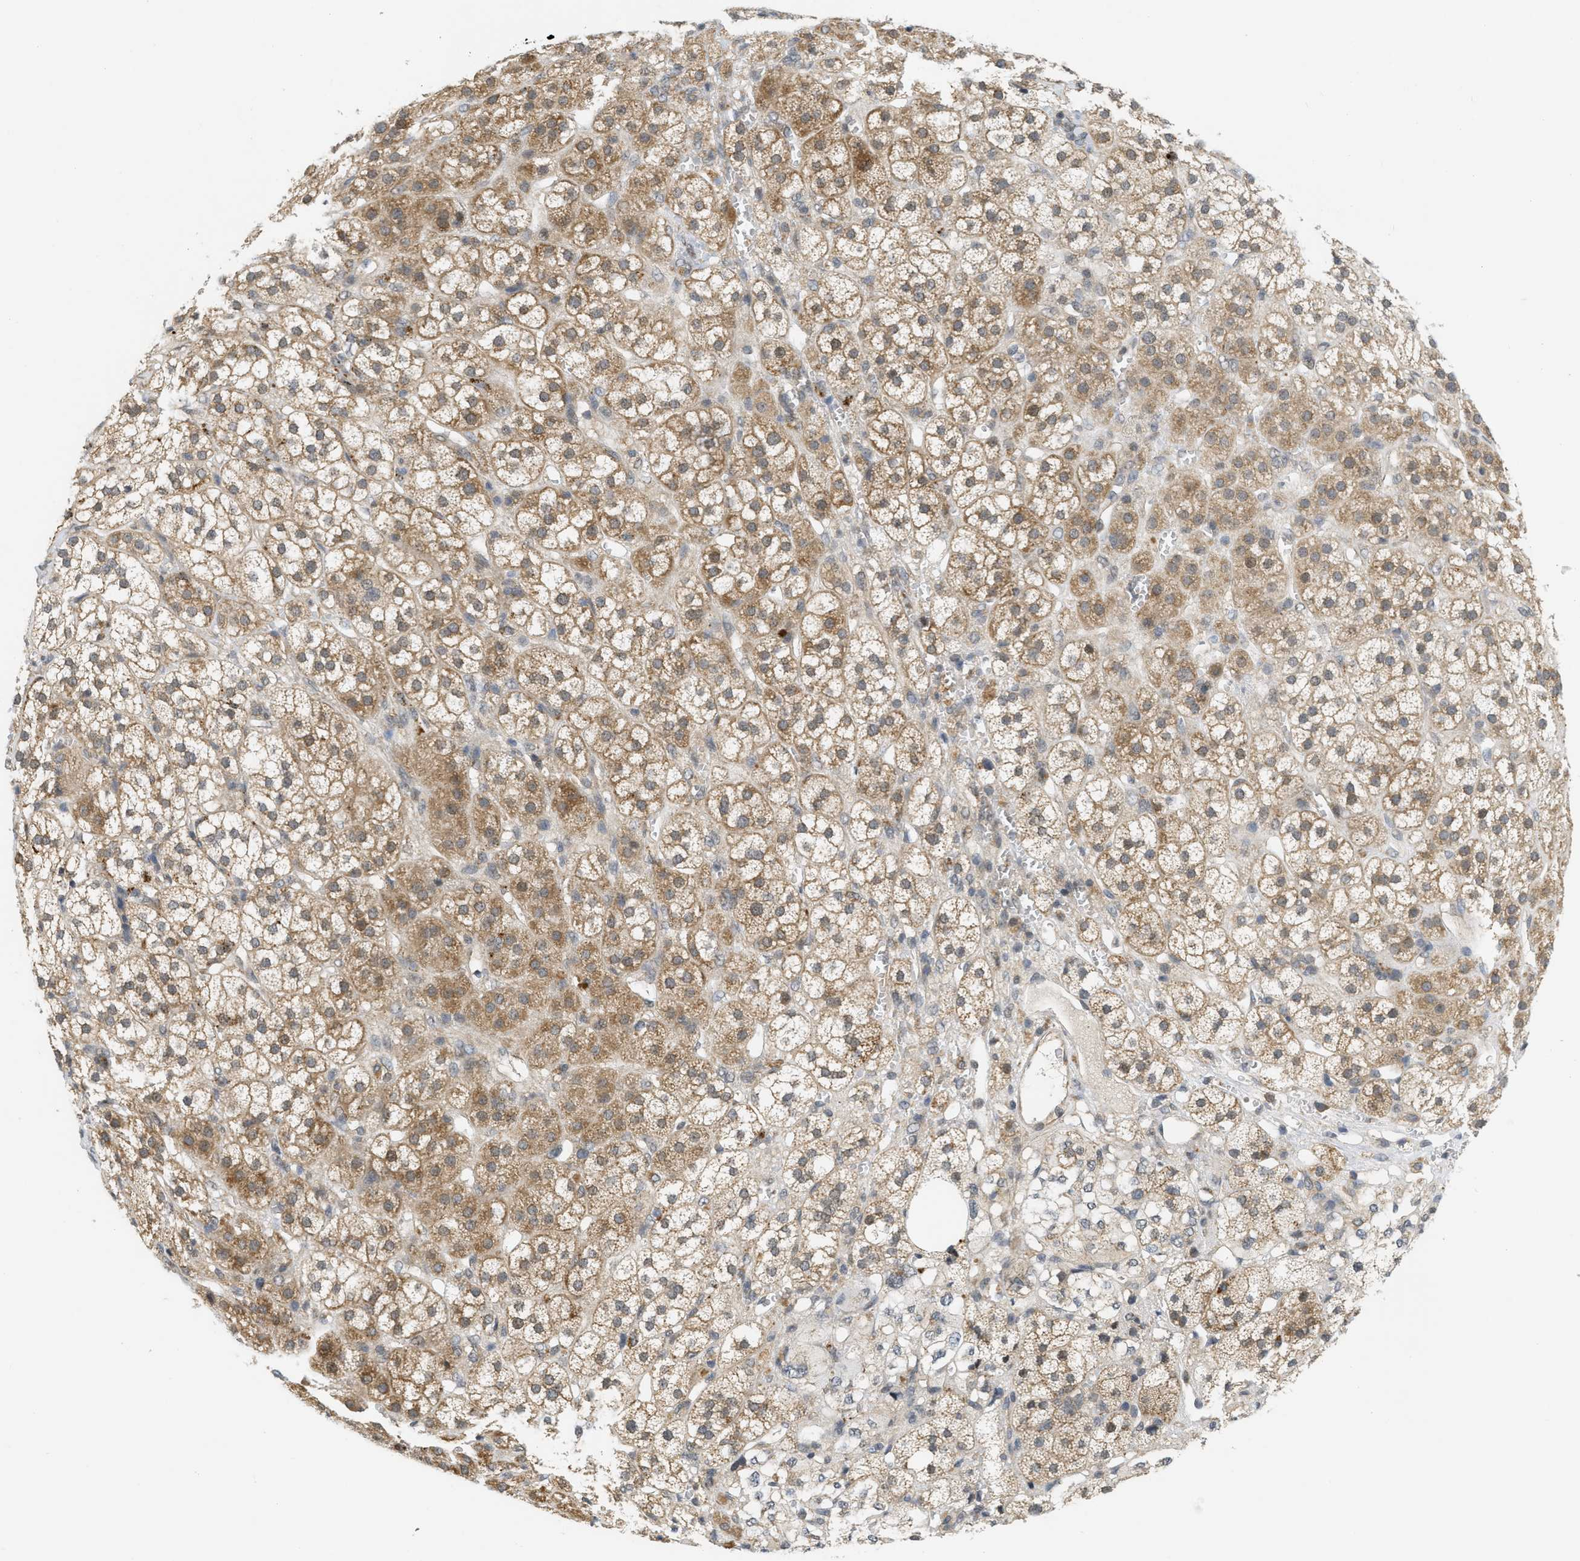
{"staining": {"intensity": "moderate", "quantity": ">75%", "location": "cytoplasmic/membranous"}, "tissue": "adrenal gland", "cell_type": "Glandular cells", "image_type": "normal", "snomed": [{"axis": "morphology", "description": "Normal tissue, NOS"}, {"axis": "topography", "description": "Adrenal gland"}], "caption": "This is a photomicrograph of immunohistochemistry staining of benign adrenal gland, which shows moderate positivity in the cytoplasmic/membranous of glandular cells.", "gene": "PRKD1", "patient": {"sex": "male", "age": 56}}